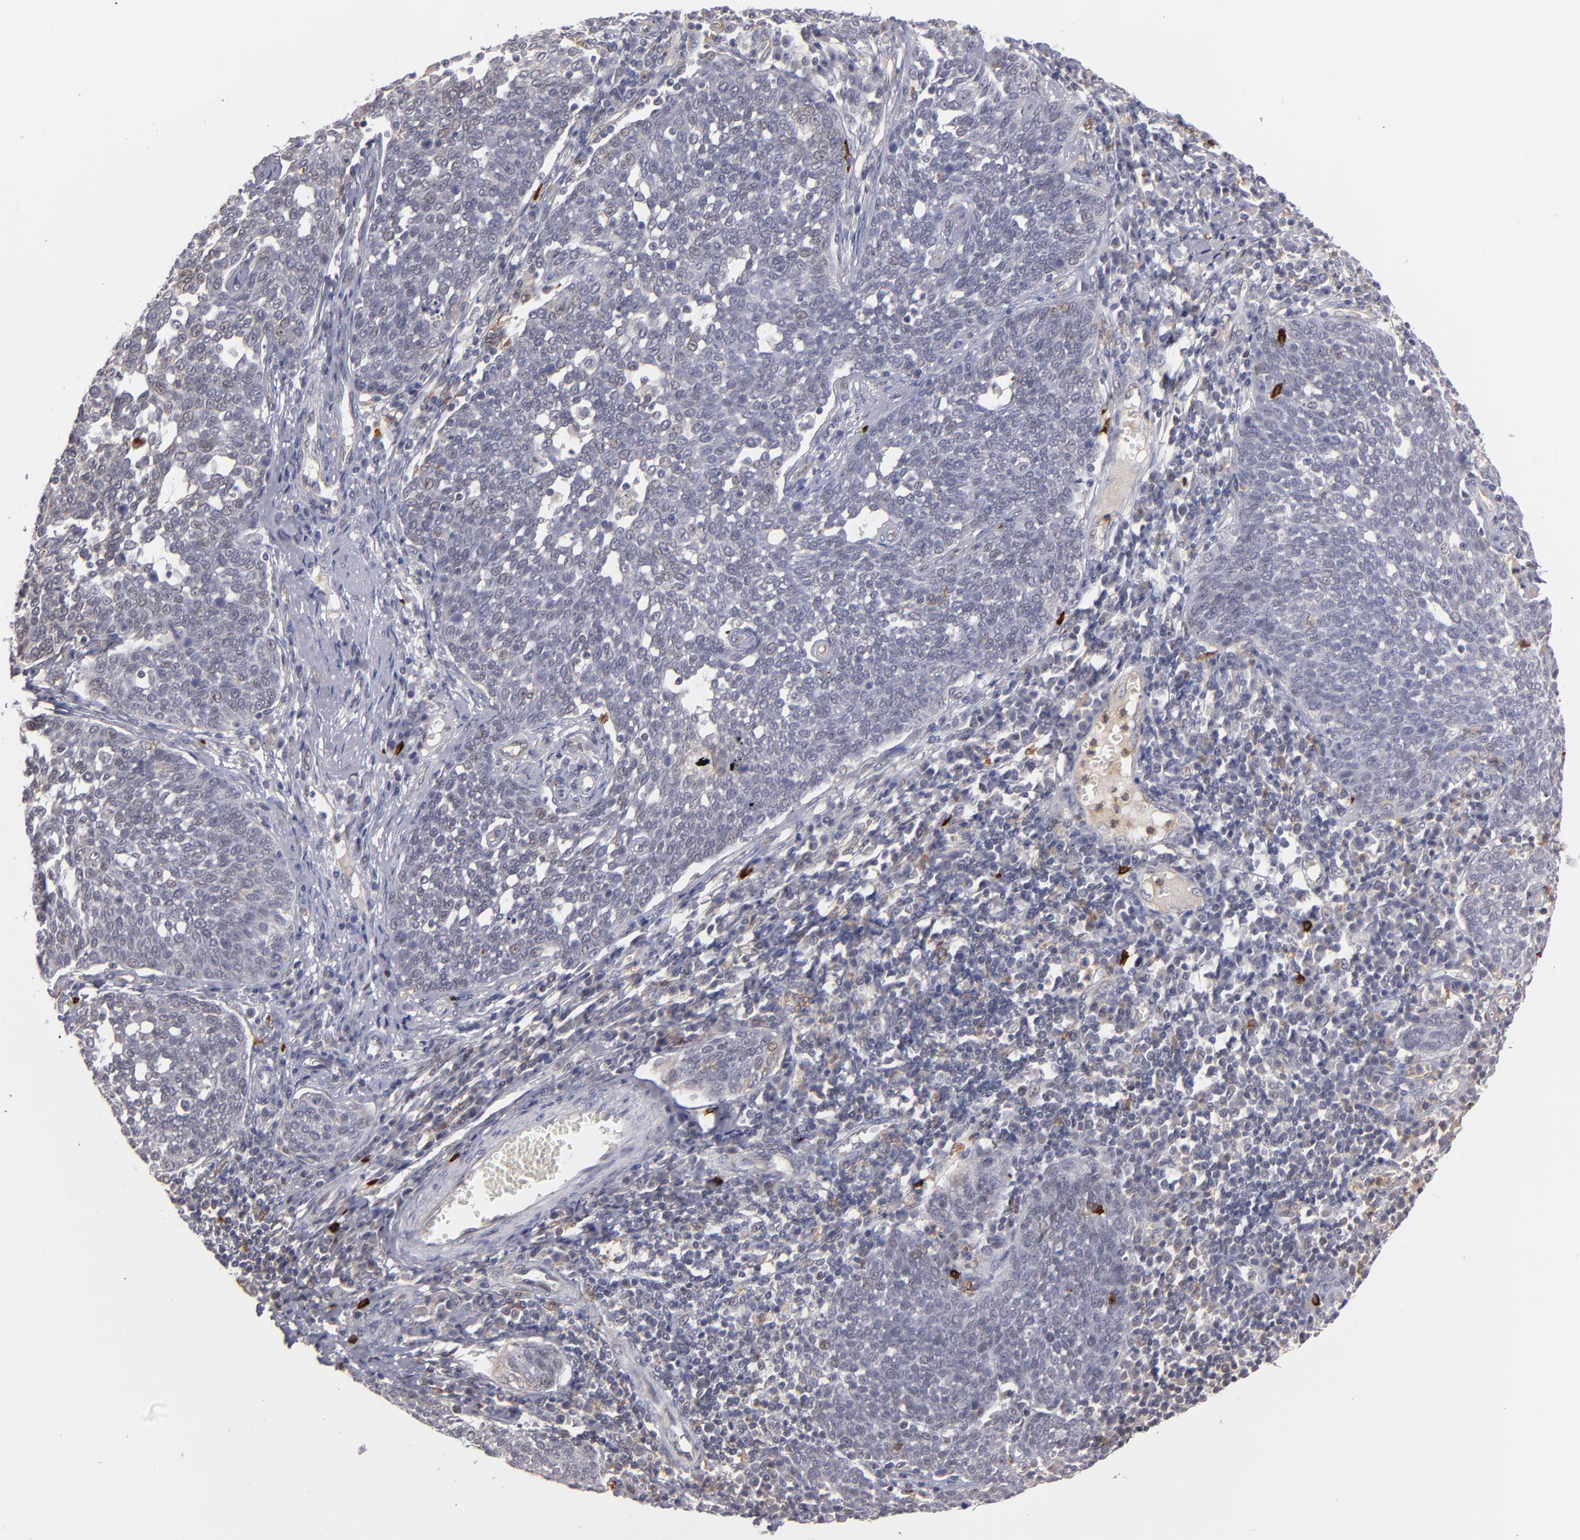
{"staining": {"intensity": "weak", "quantity": "25%-75%", "location": "cytoplasmic/membranous"}, "tissue": "cervical cancer", "cell_type": "Tumor cells", "image_type": "cancer", "snomed": [{"axis": "morphology", "description": "Squamous cell carcinoma, NOS"}, {"axis": "topography", "description": "Cervix"}], "caption": "Cervical cancer tissue displays weak cytoplasmic/membranous positivity in approximately 25%-75% of tumor cells", "gene": "STX3", "patient": {"sex": "female", "age": 34}}